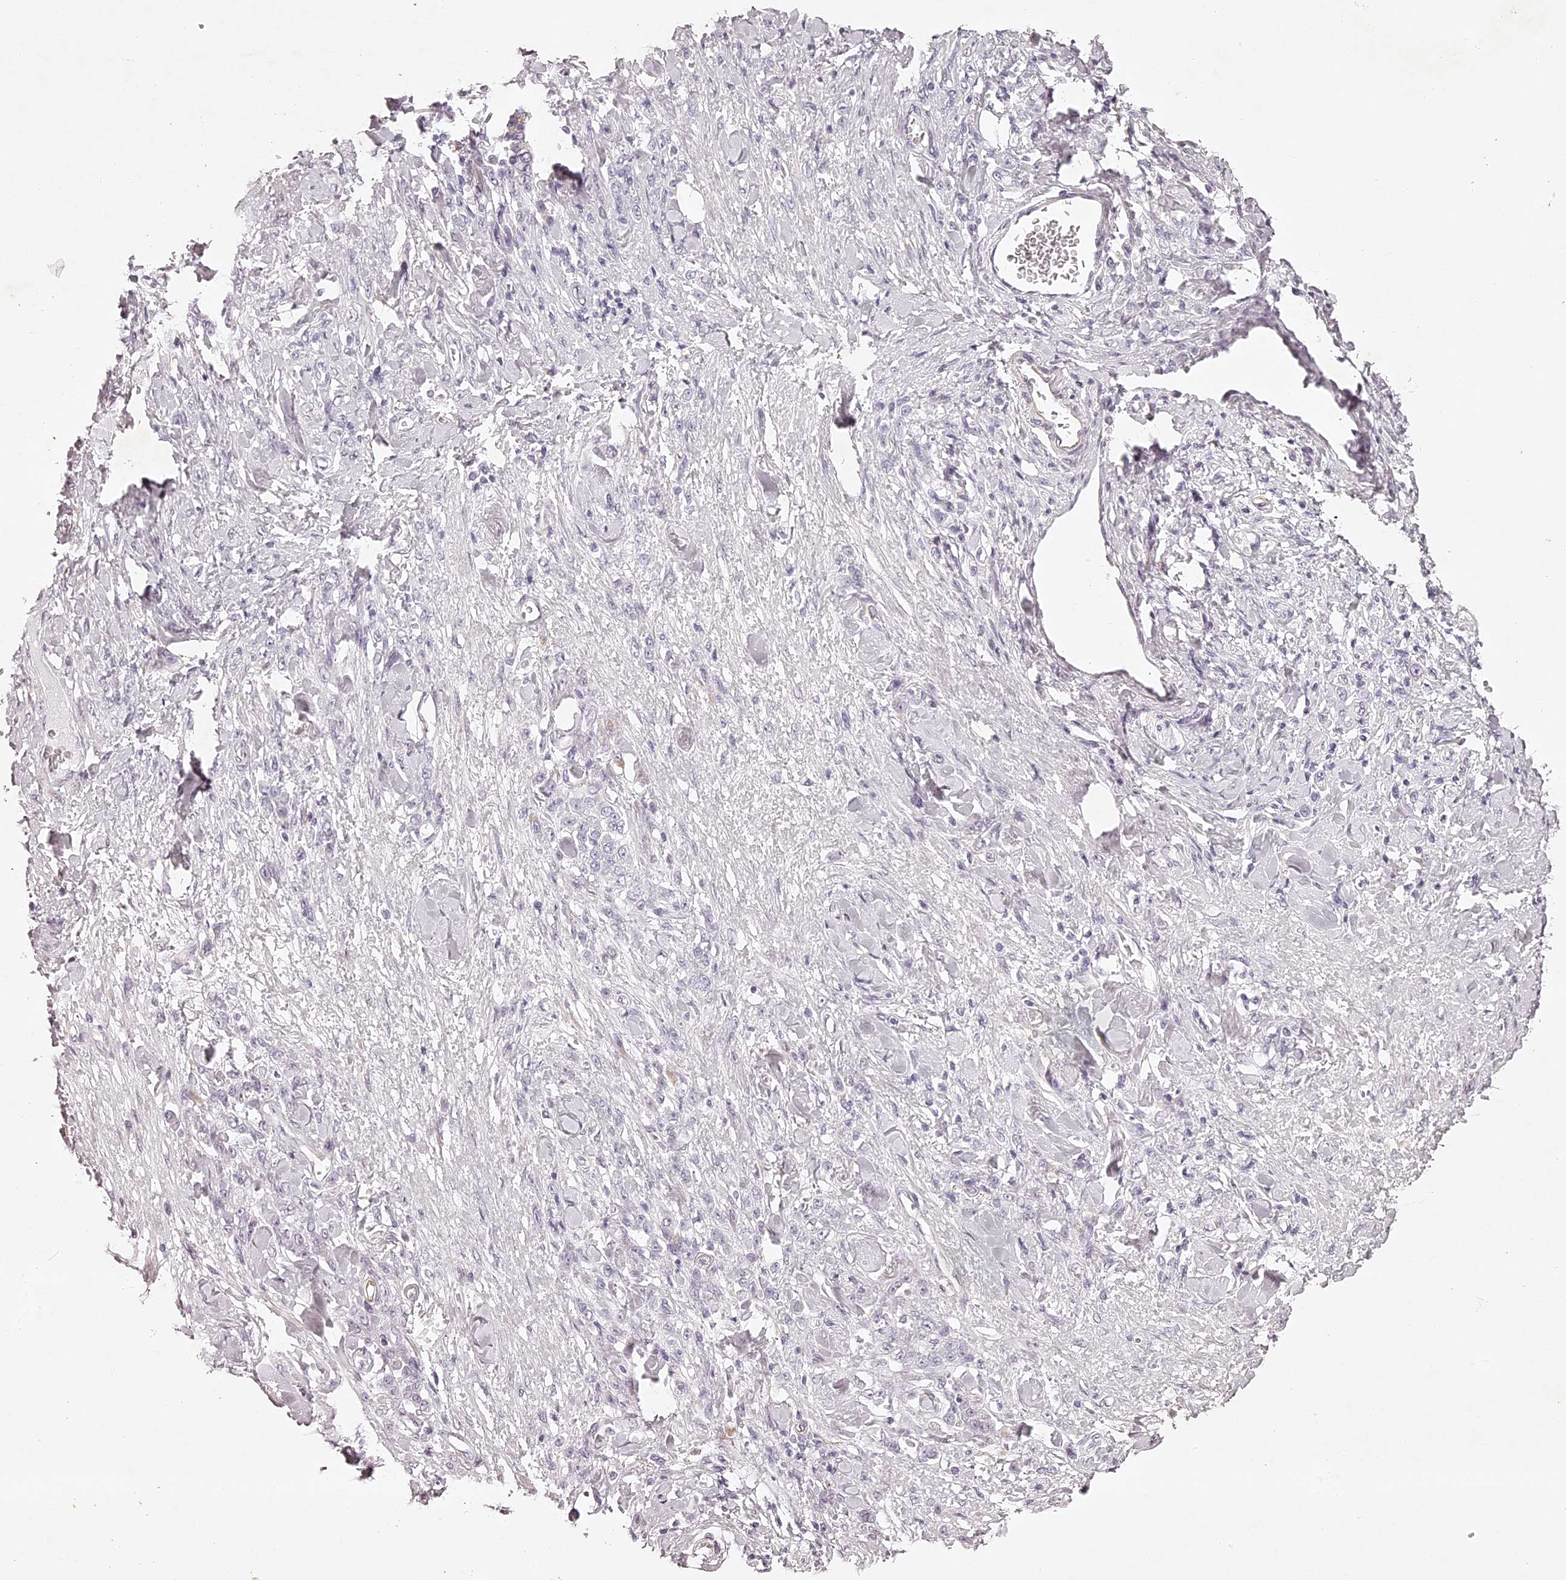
{"staining": {"intensity": "negative", "quantity": "none", "location": "none"}, "tissue": "stomach cancer", "cell_type": "Tumor cells", "image_type": "cancer", "snomed": [{"axis": "morphology", "description": "Normal tissue, NOS"}, {"axis": "morphology", "description": "Adenocarcinoma, NOS"}, {"axis": "topography", "description": "Stomach"}], "caption": "Immunohistochemistry (IHC) histopathology image of neoplastic tissue: adenocarcinoma (stomach) stained with DAB (3,3'-diaminobenzidine) demonstrates no significant protein staining in tumor cells.", "gene": "ELAPOR1", "patient": {"sex": "male", "age": 82}}